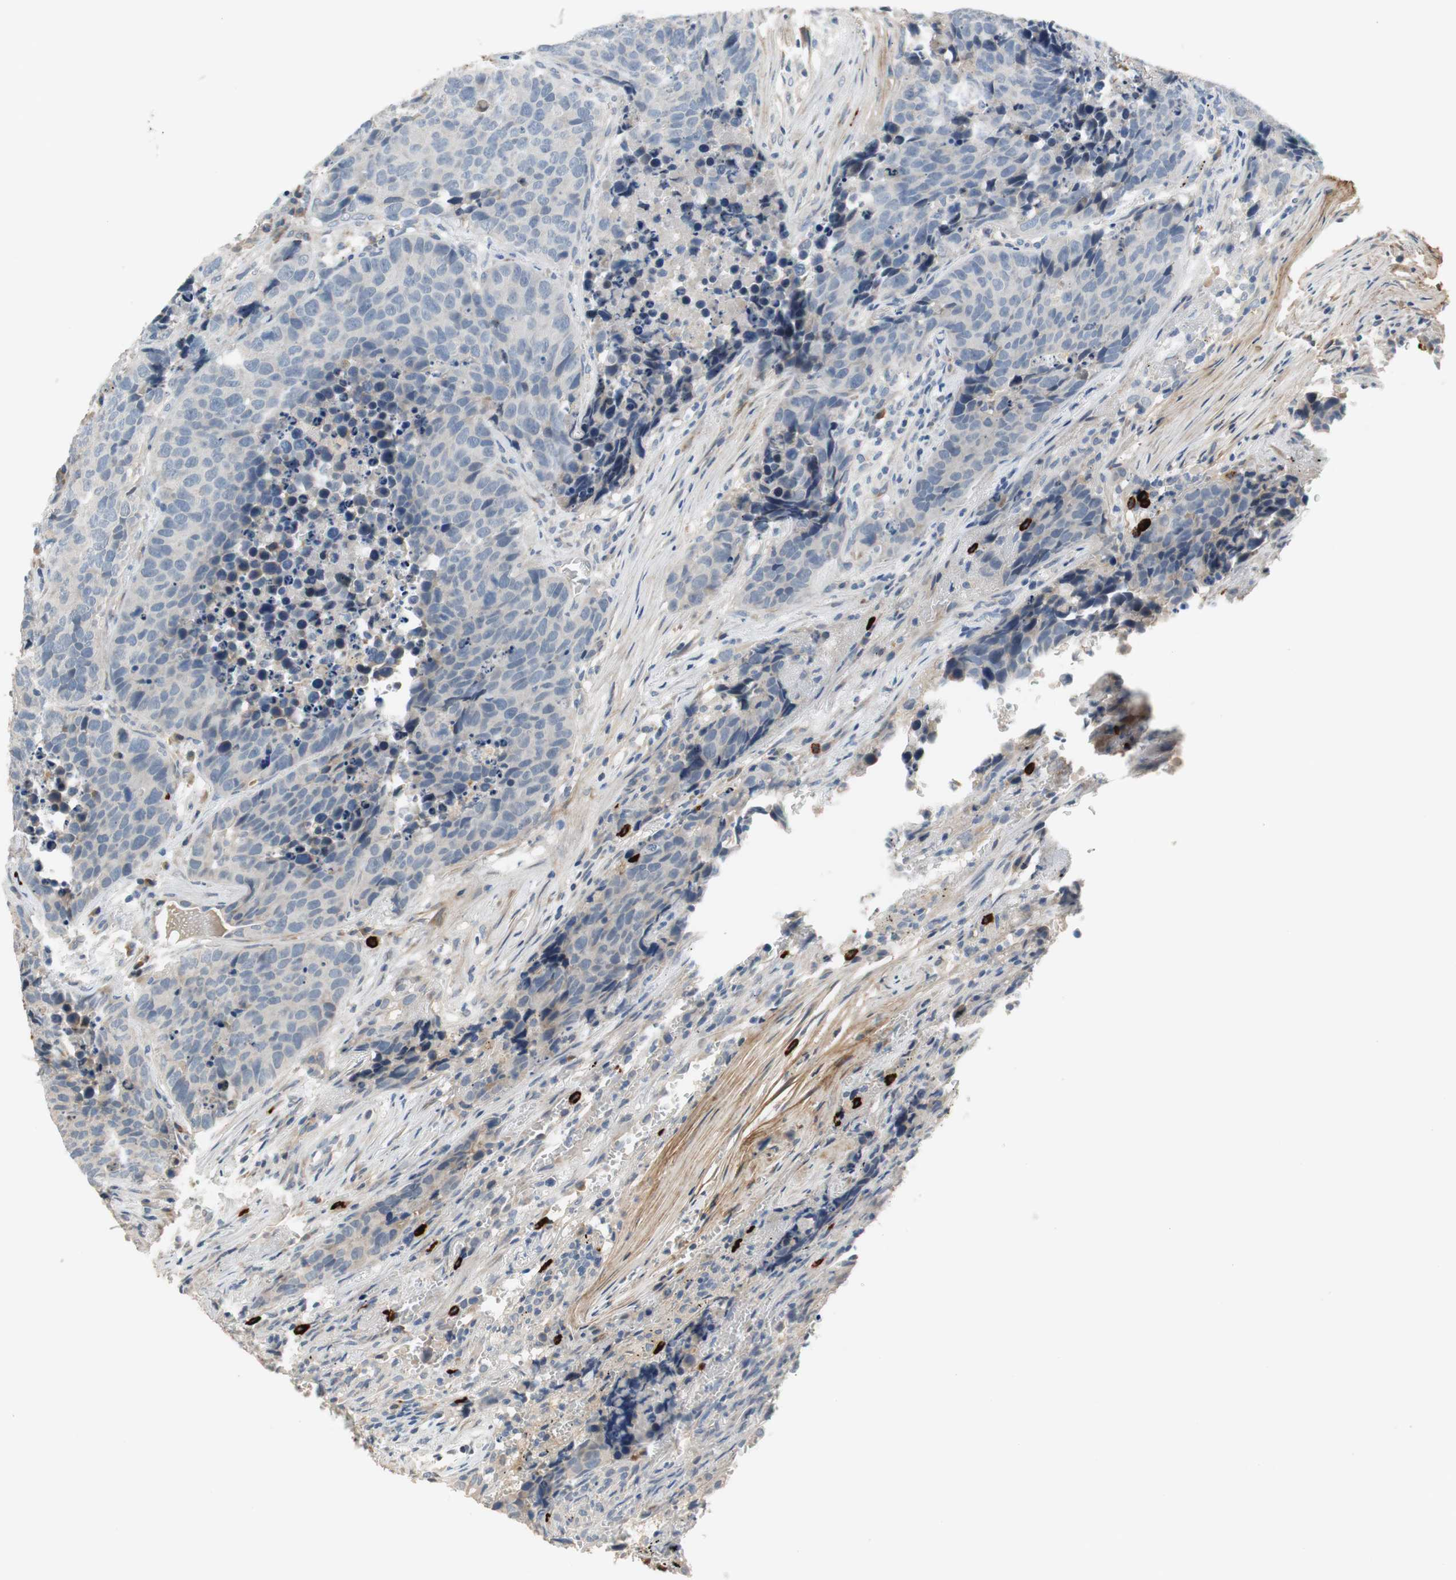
{"staining": {"intensity": "negative", "quantity": "none", "location": "none"}, "tissue": "carcinoid", "cell_type": "Tumor cells", "image_type": "cancer", "snomed": [{"axis": "morphology", "description": "Carcinoid, malignant, NOS"}, {"axis": "topography", "description": "Lung"}], "caption": "Immunohistochemical staining of human malignant carcinoid shows no significant positivity in tumor cells.", "gene": "COL12A1", "patient": {"sex": "male", "age": 60}}